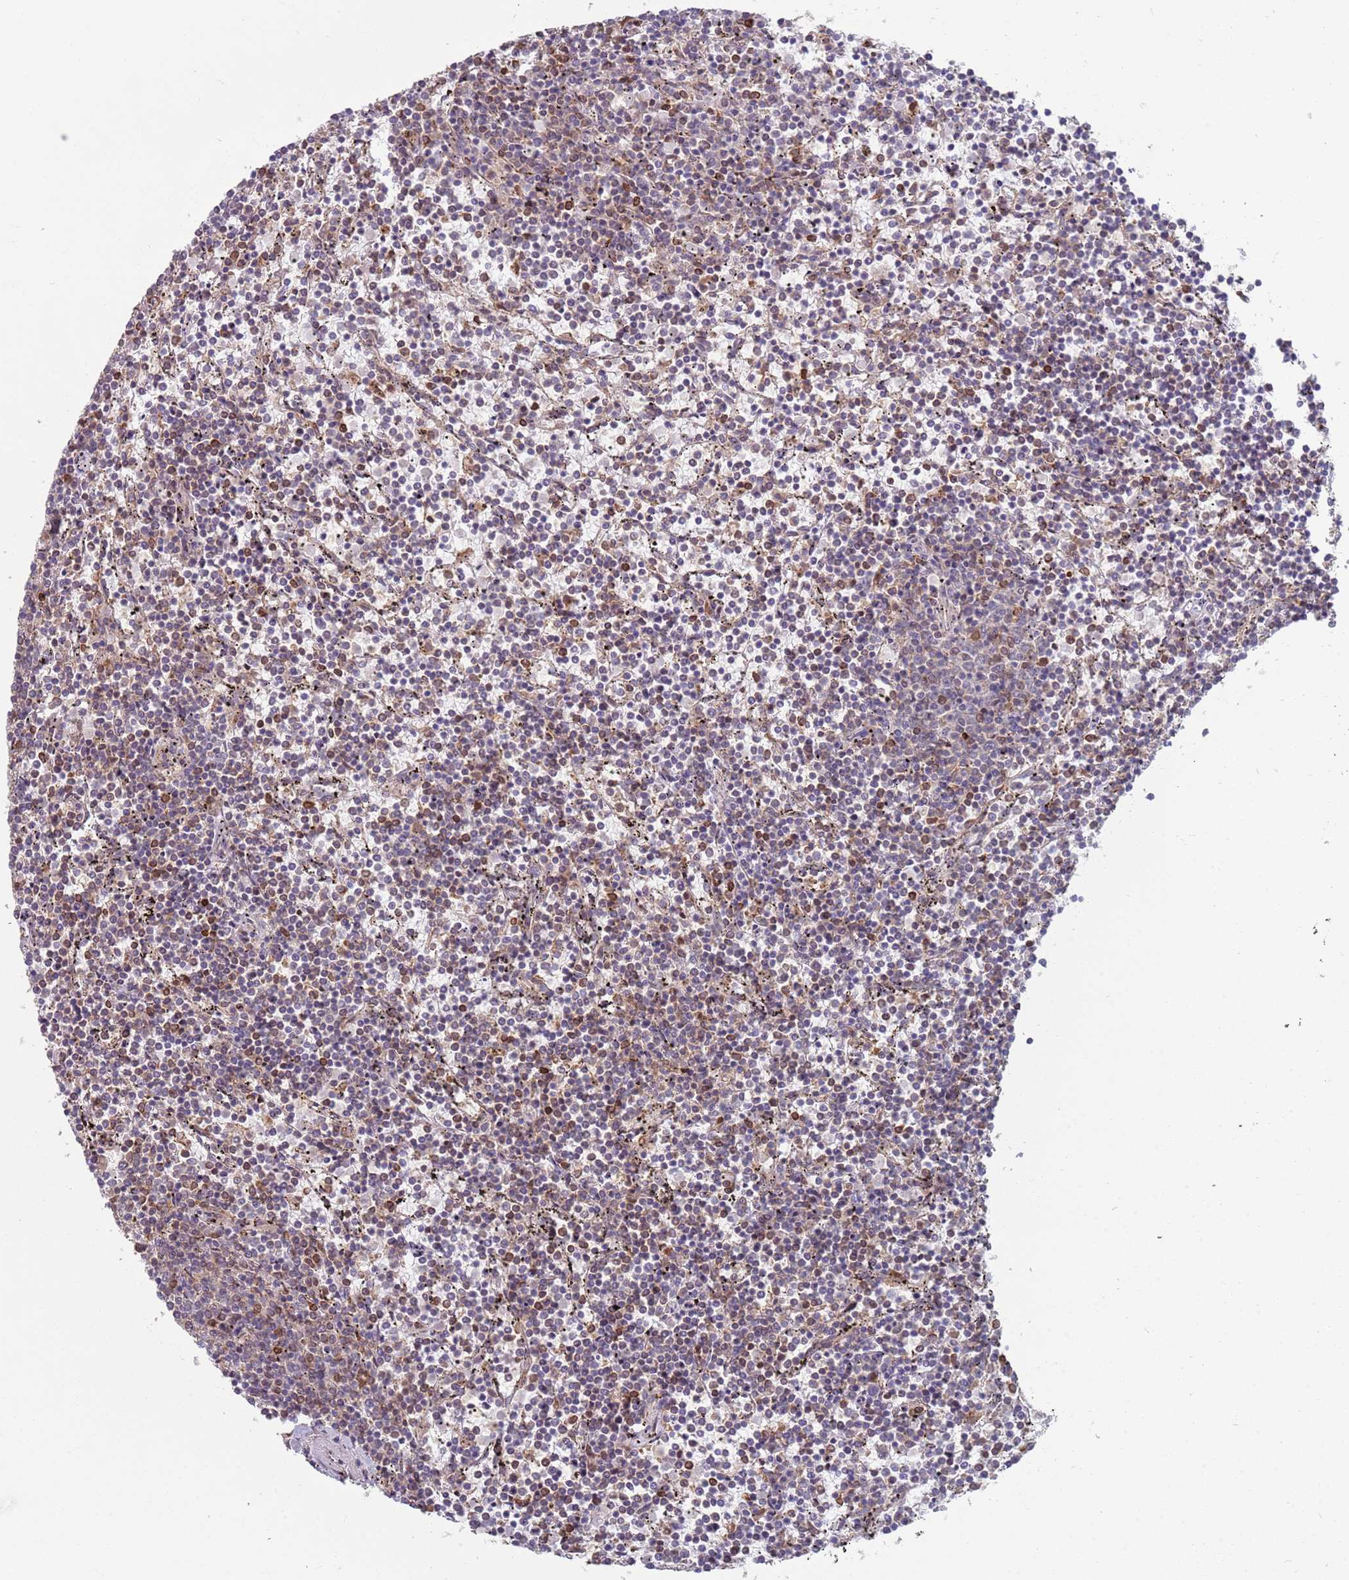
{"staining": {"intensity": "weak", "quantity": "<25%", "location": "cytoplasmic/membranous"}, "tissue": "lymphoma", "cell_type": "Tumor cells", "image_type": "cancer", "snomed": [{"axis": "morphology", "description": "Malignant lymphoma, non-Hodgkin's type, Low grade"}, {"axis": "topography", "description": "Spleen"}], "caption": "Human lymphoma stained for a protein using immunohistochemistry displays no expression in tumor cells.", "gene": "MPEG1", "patient": {"sex": "female", "age": 50}}